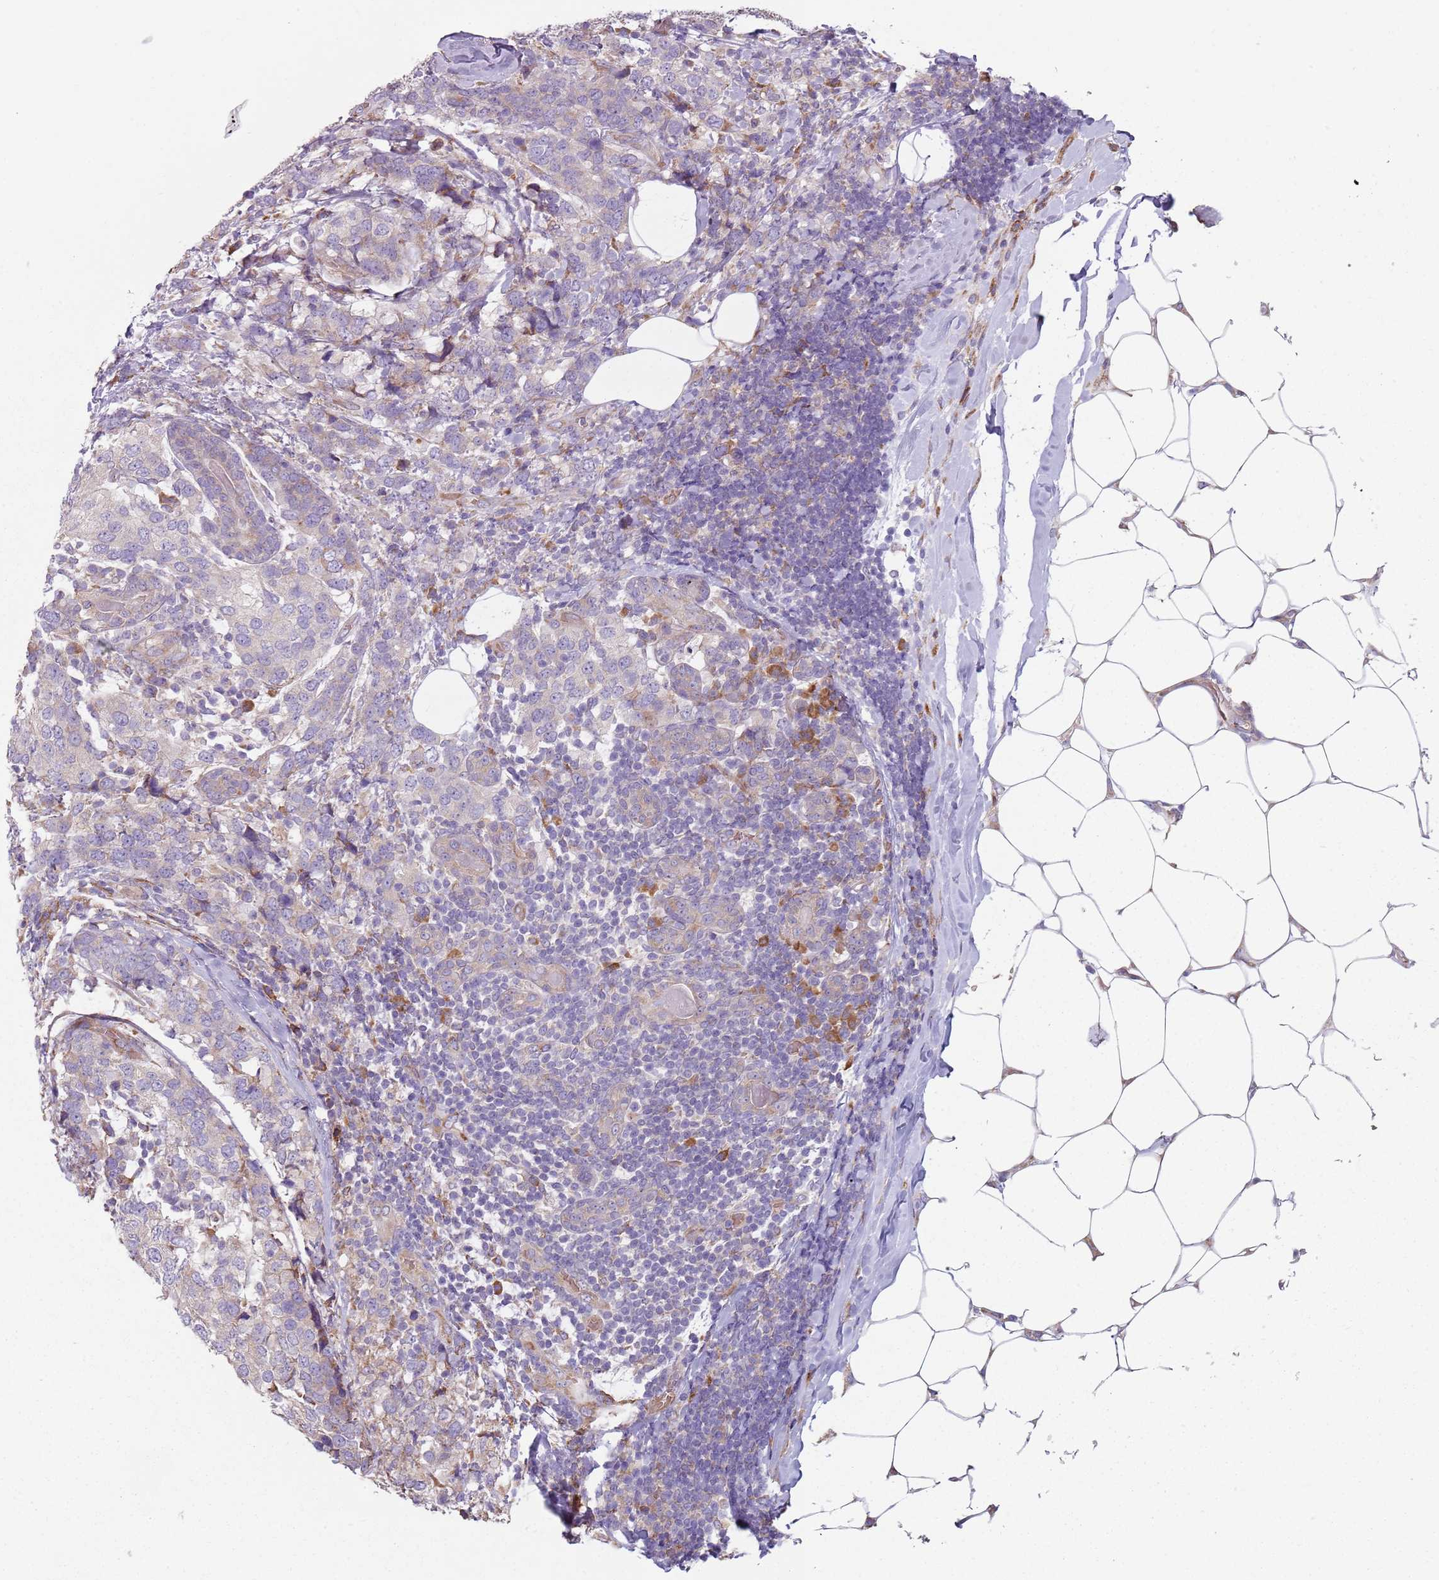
{"staining": {"intensity": "negative", "quantity": "none", "location": "none"}, "tissue": "breast cancer", "cell_type": "Tumor cells", "image_type": "cancer", "snomed": [{"axis": "morphology", "description": "Lobular carcinoma"}, {"axis": "topography", "description": "Breast"}], "caption": "A high-resolution micrograph shows immunohistochemistry (IHC) staining of lobular carcinoma (breast), which displays no significant expression in tumor cells.", "gene": "SPATA2", "patient": {"sex": "female", "age": 59}}